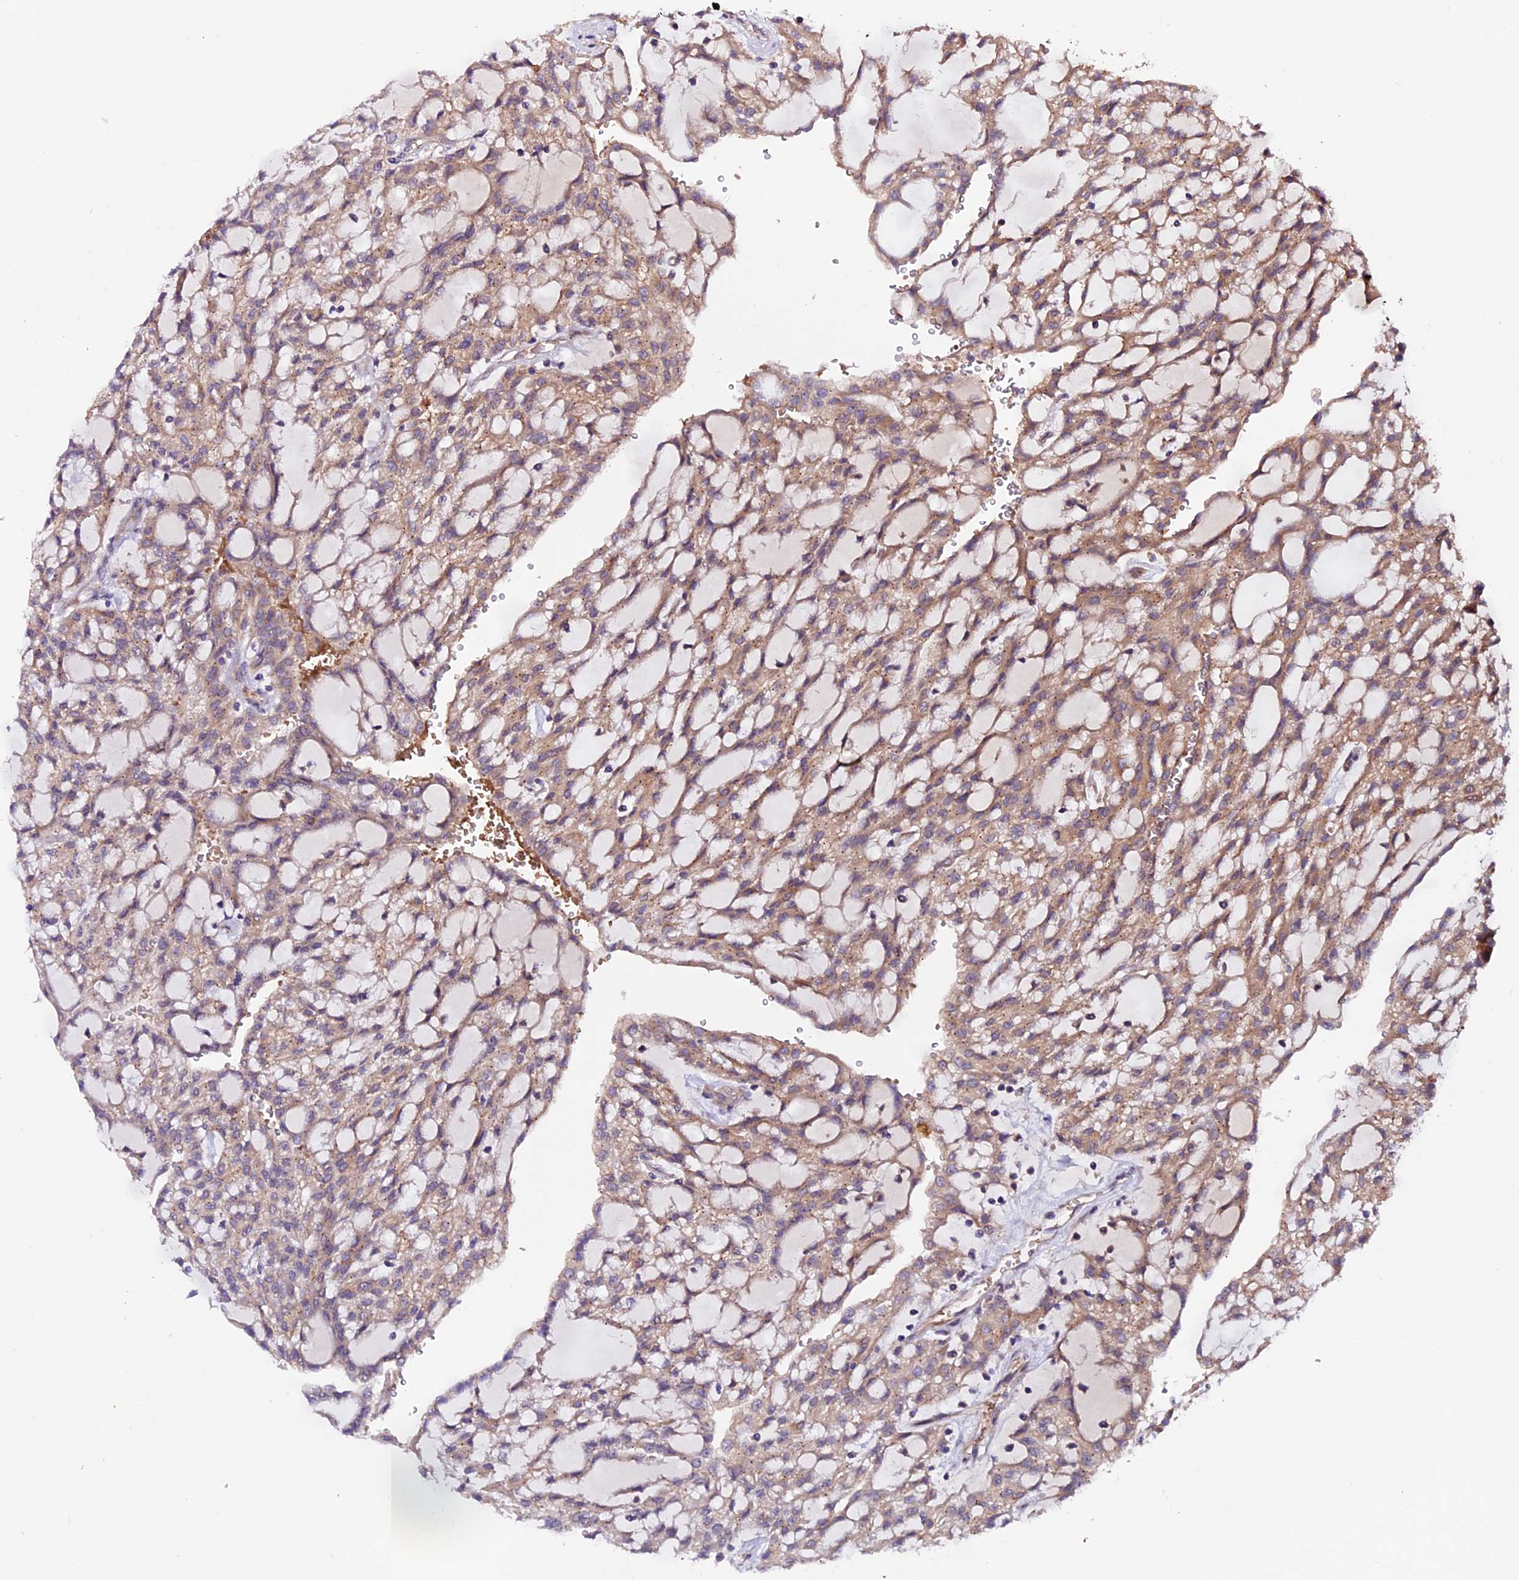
{"staining": {"intensity": "moderate", "quantity": "25%-75%", "location": "cytoplasmic/membranous"}, "tissue": "renal cancer", "cell_type": "Tumor cells", "image_type": "cancer", "snomed": [{"axis": "morphology", "description": "Adenocarcinoma, NOS"}, {"axis": "topography", "description": "Kidney"}], "caption": "Protein staining of renal cancer (adenocarcinoma) tissue demonstrates moderate cytoplasmic/membranous expression in about 25%-75% of tumor cells.", "gene": "RINL", "patient": {"sex": "male", "age": 63}}